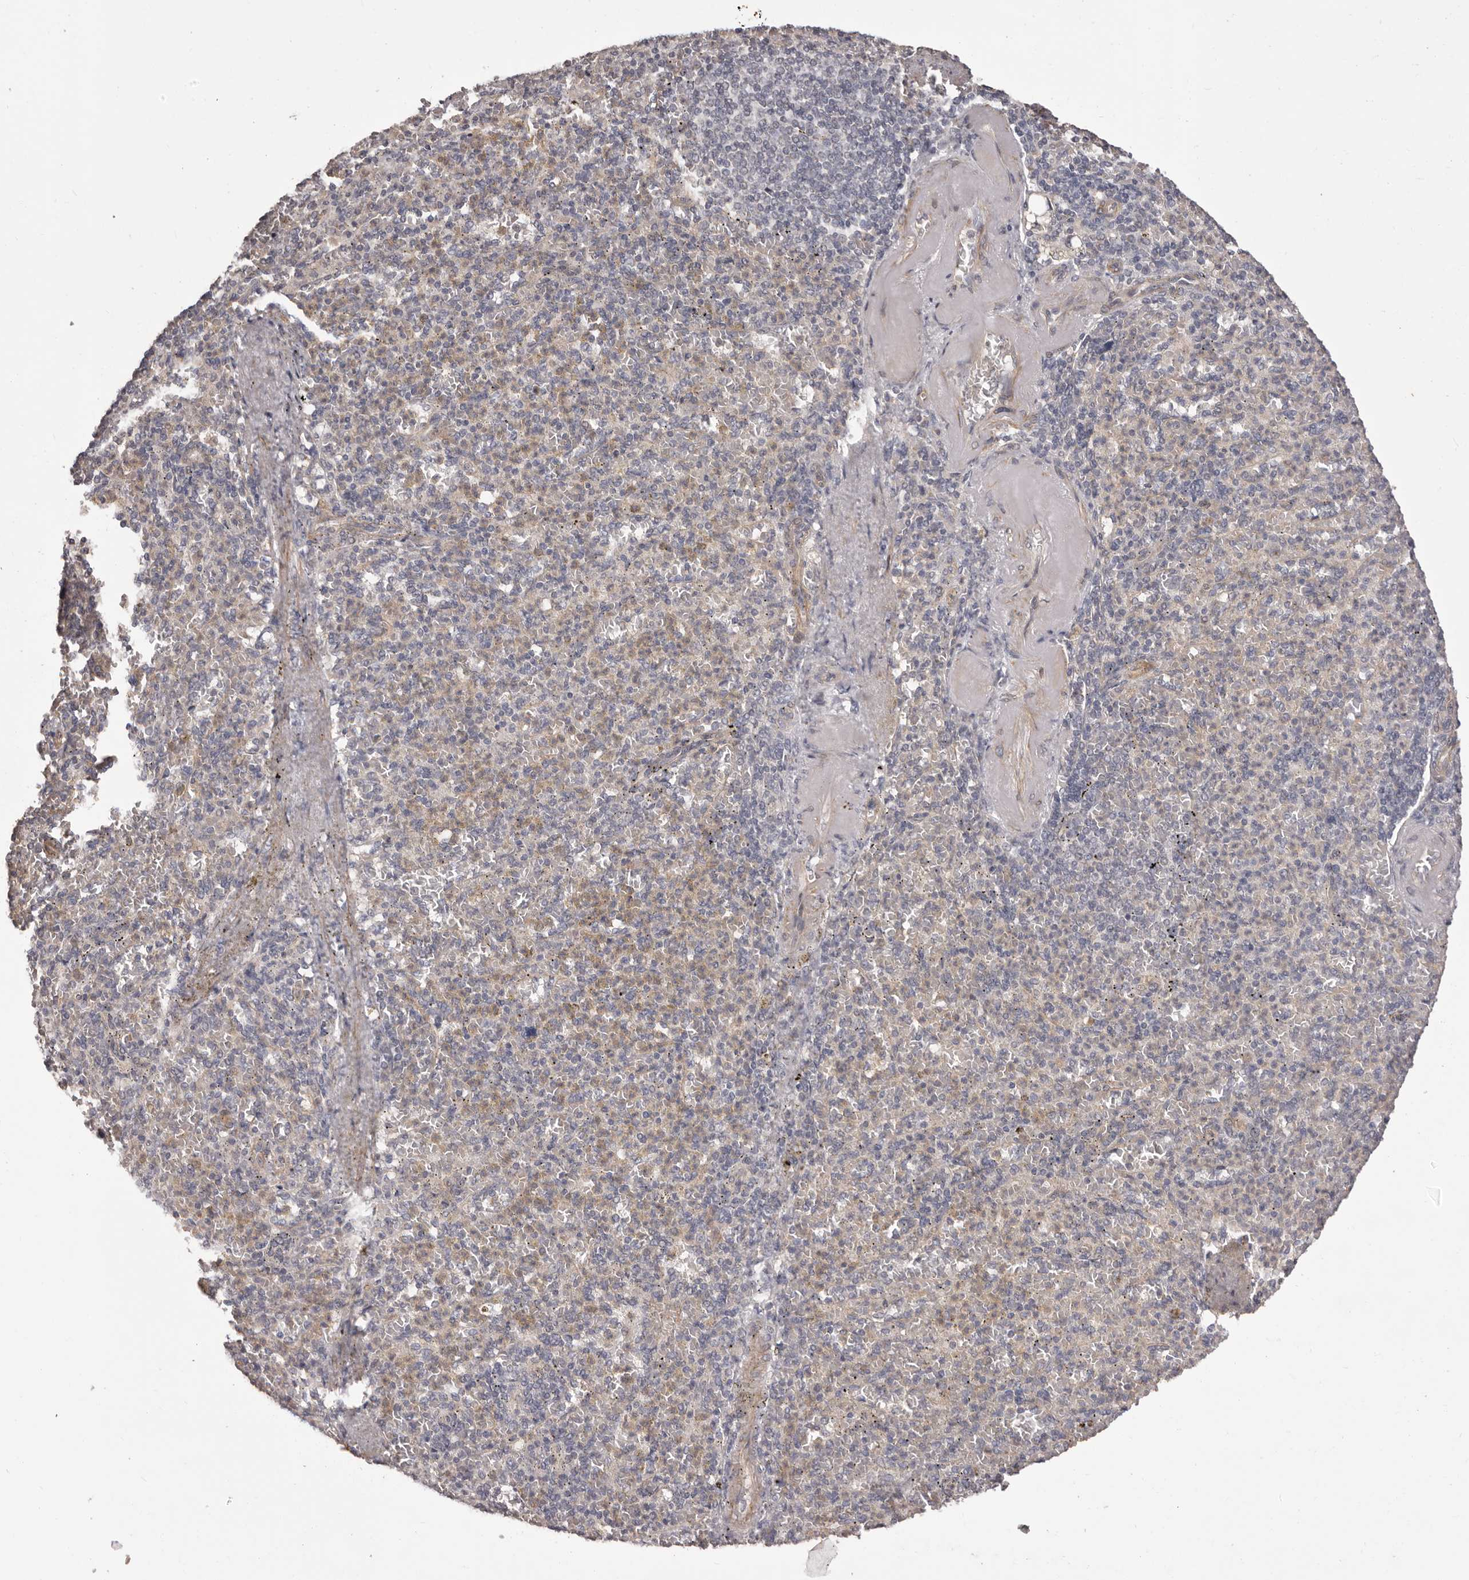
{"staining": {"intensity": "negative", "quantity": "none", "location": "none"}, "tissue": "spleen", "cell_type": "Cells in red pulp", "image_type": "normal", "snomed": [{"axis": "morphology", "description": "Normal tissue, NOS"}, {"axis": "topography", "description": "Spleen"}], "caption": "Immunohistochemistry (IHC) of unremarkable human spleen shows no expression in cells in red pulp.", "gene": "HRH1", "patient": {"sex": "female", "age": 74}}